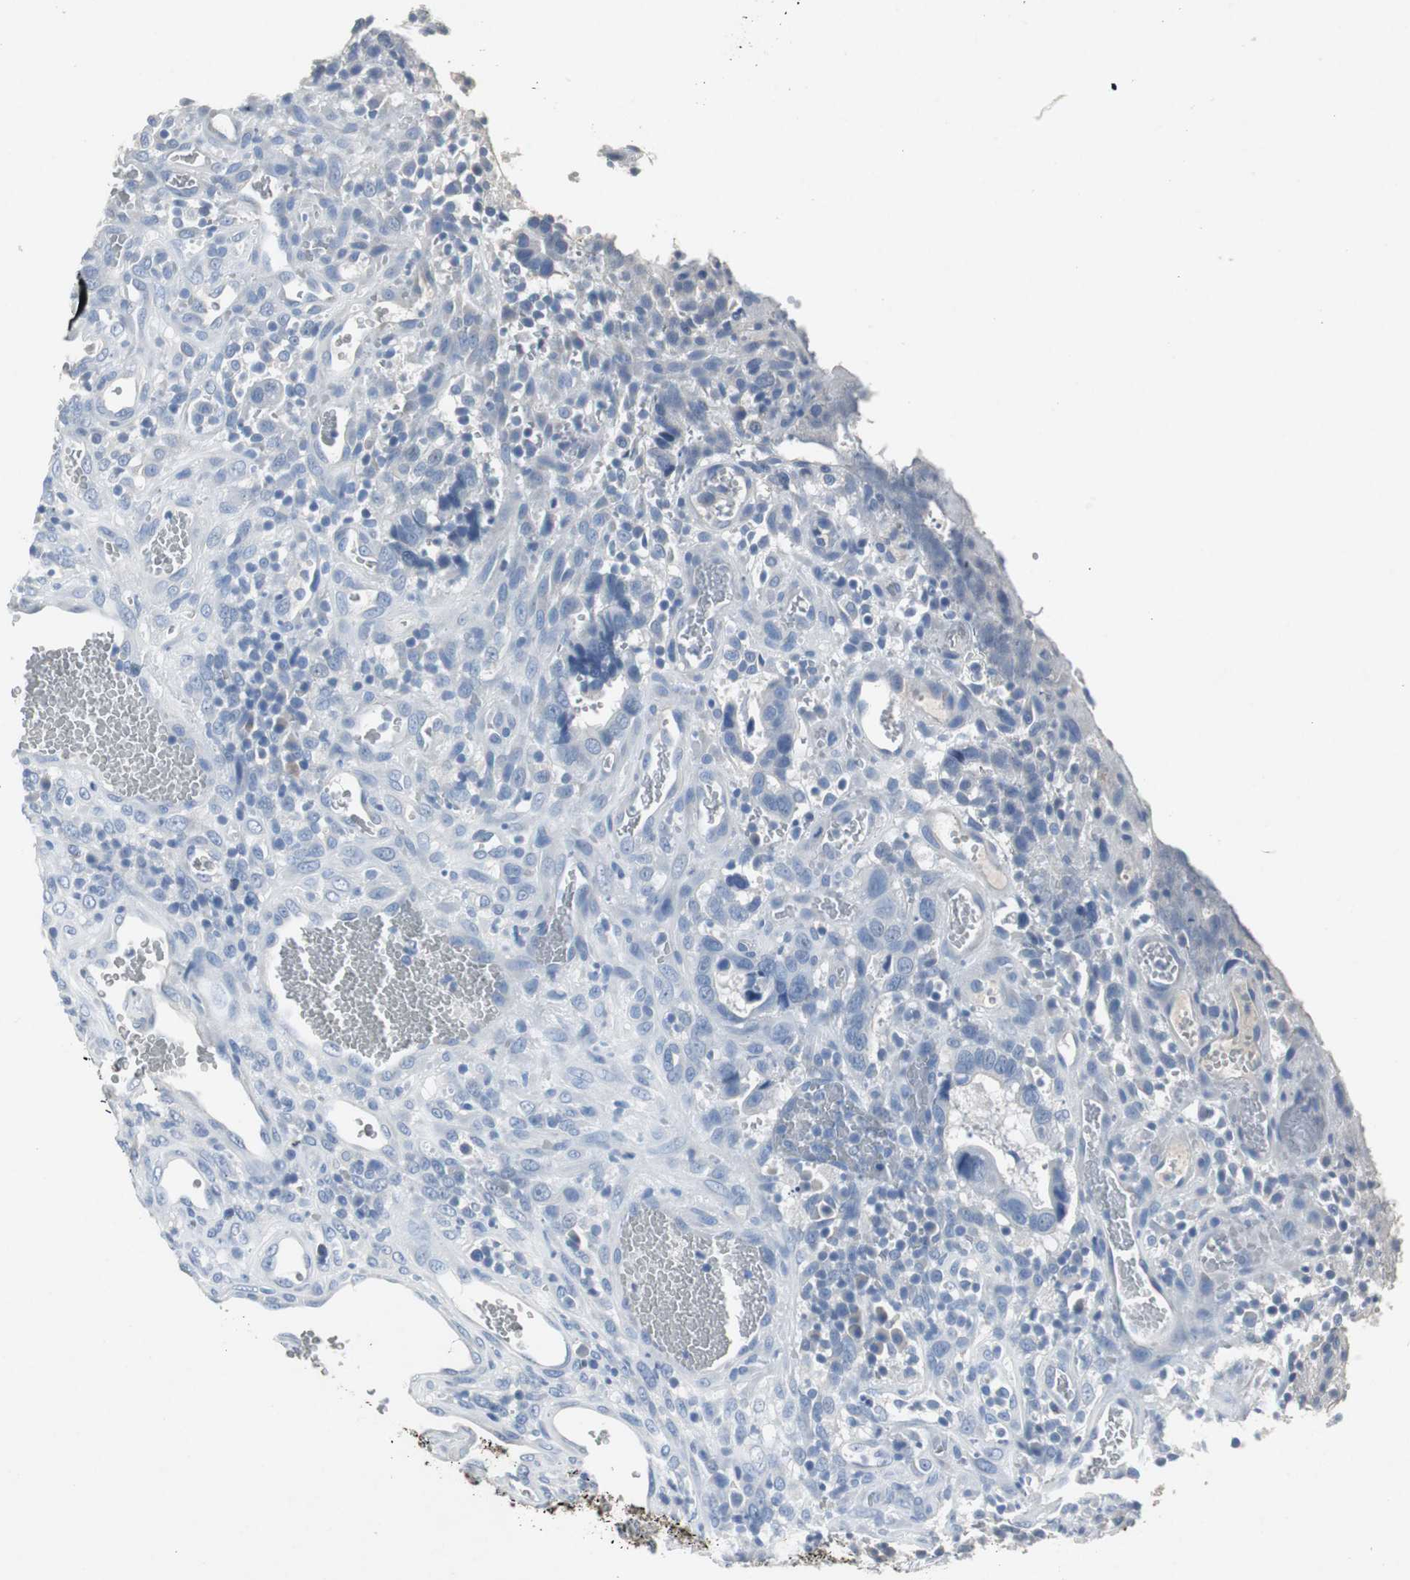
{"staining": {"intensity": "negative", "quantity": "none", "location": "none"}, "tissue": "colorectal cancer", "cell_type": "Tumor cells", "image_type": "cancer", "snomed": [{"axis": "morphology", "description": "Adenocarcinoma, NOS"}, {"axis": "topography", "description": "Colon"}], "caption": "There is no significant expression in tumor cells of colorectal adenocarcinoma.", "gene": "LRP2", "patient": {"sex": "male", "age": 72}}